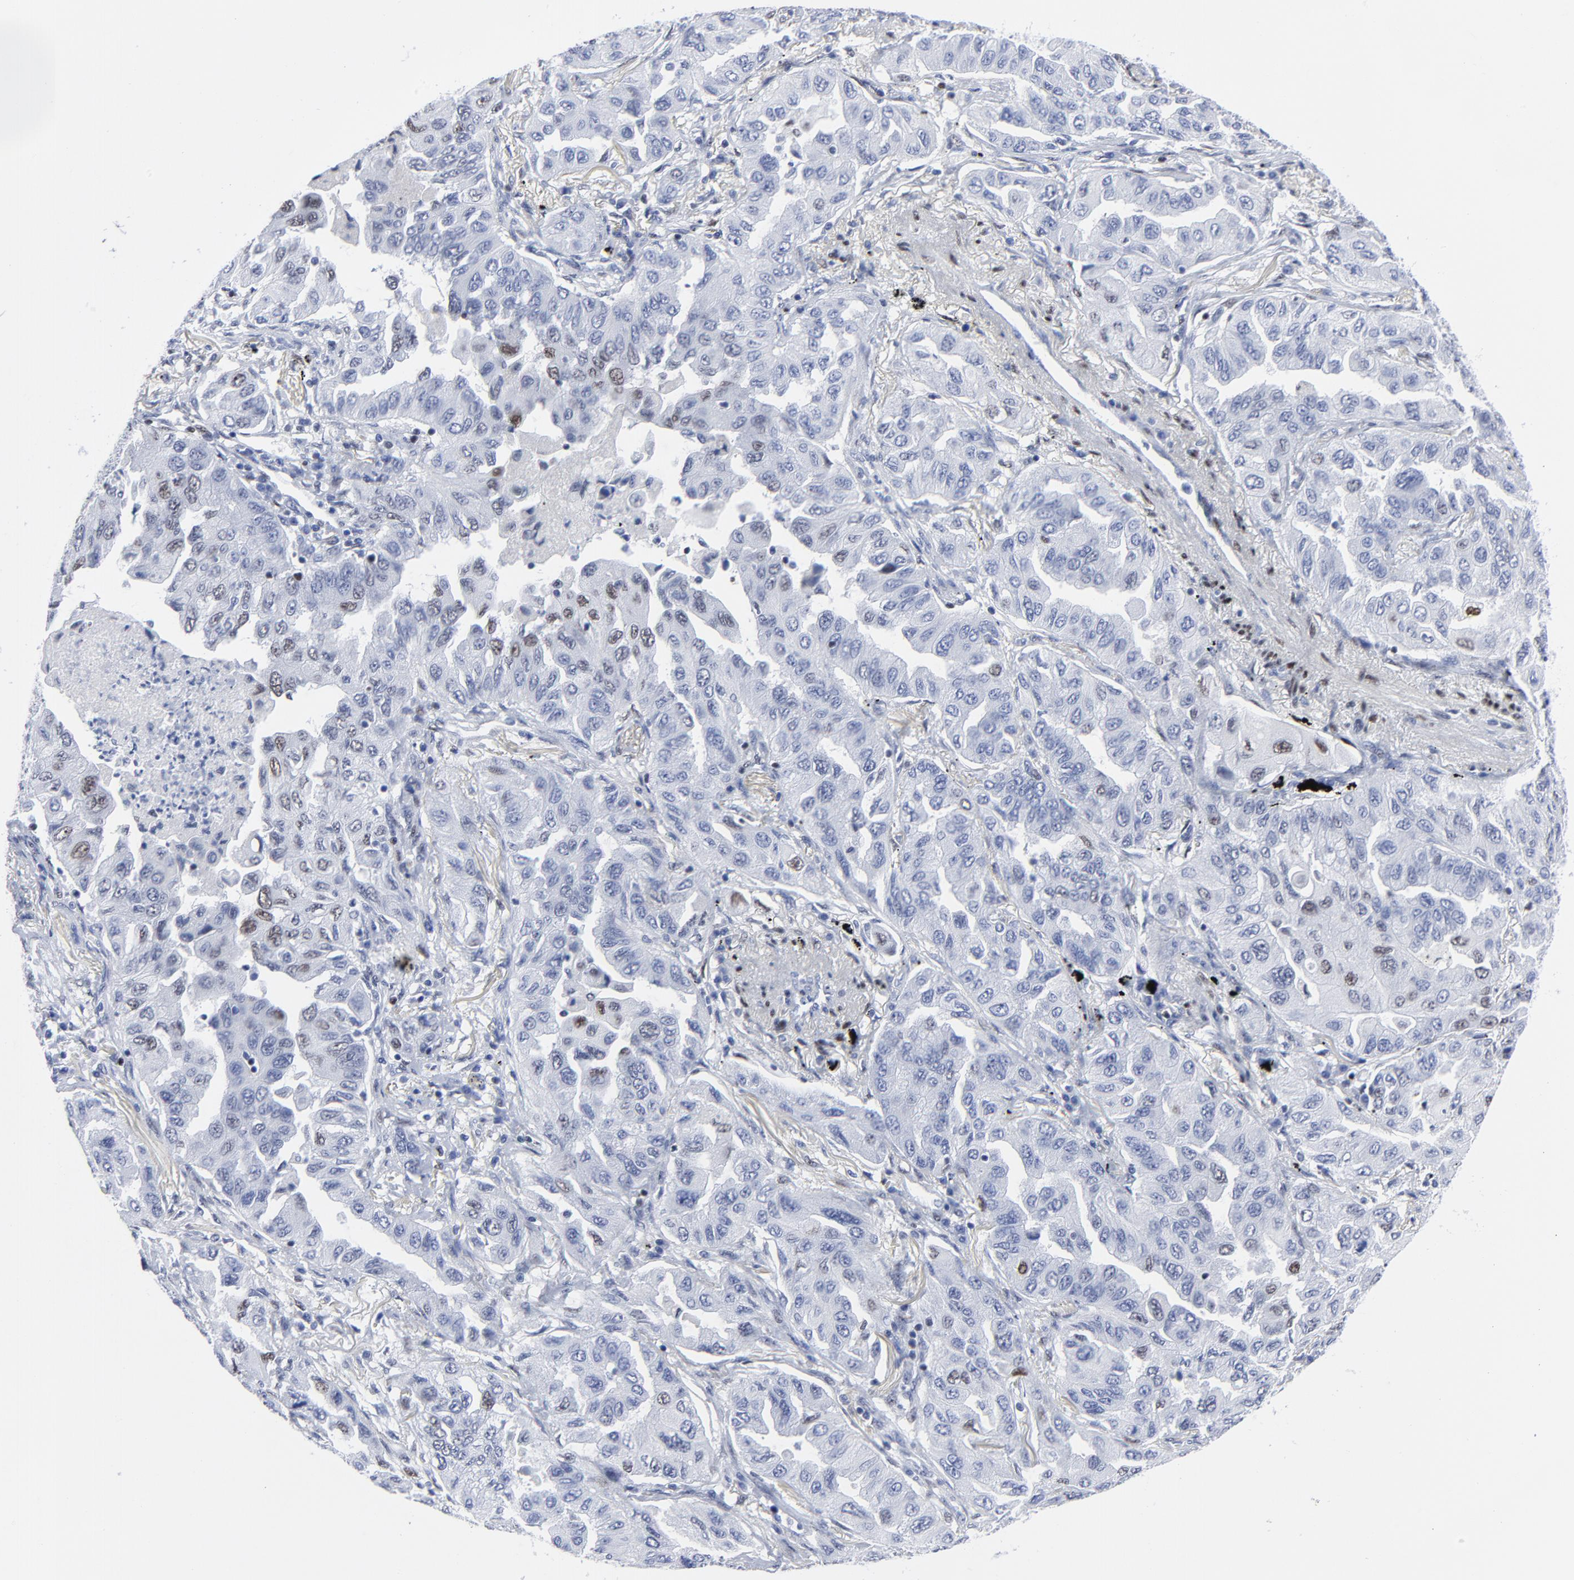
{"staining": {"intensity": "moderate", "quantity": "<25%", "location": "nuclear"}, "tissue": "lung cancer", "cell_type": "Tumor cells", "image_type": "cancer", "snomed": [{"axis": "morphology", "description": "Adenocarcinoma, NOS"}, {"axis": "topography", "description": "Lung"}], "caption": "A brown stain shows moderate nuclear expression of a protein in lung cancer (adenocarcinoma) tumor cells.", "gene": "JUN", "patient": {"sex": "female", "age": 65}}